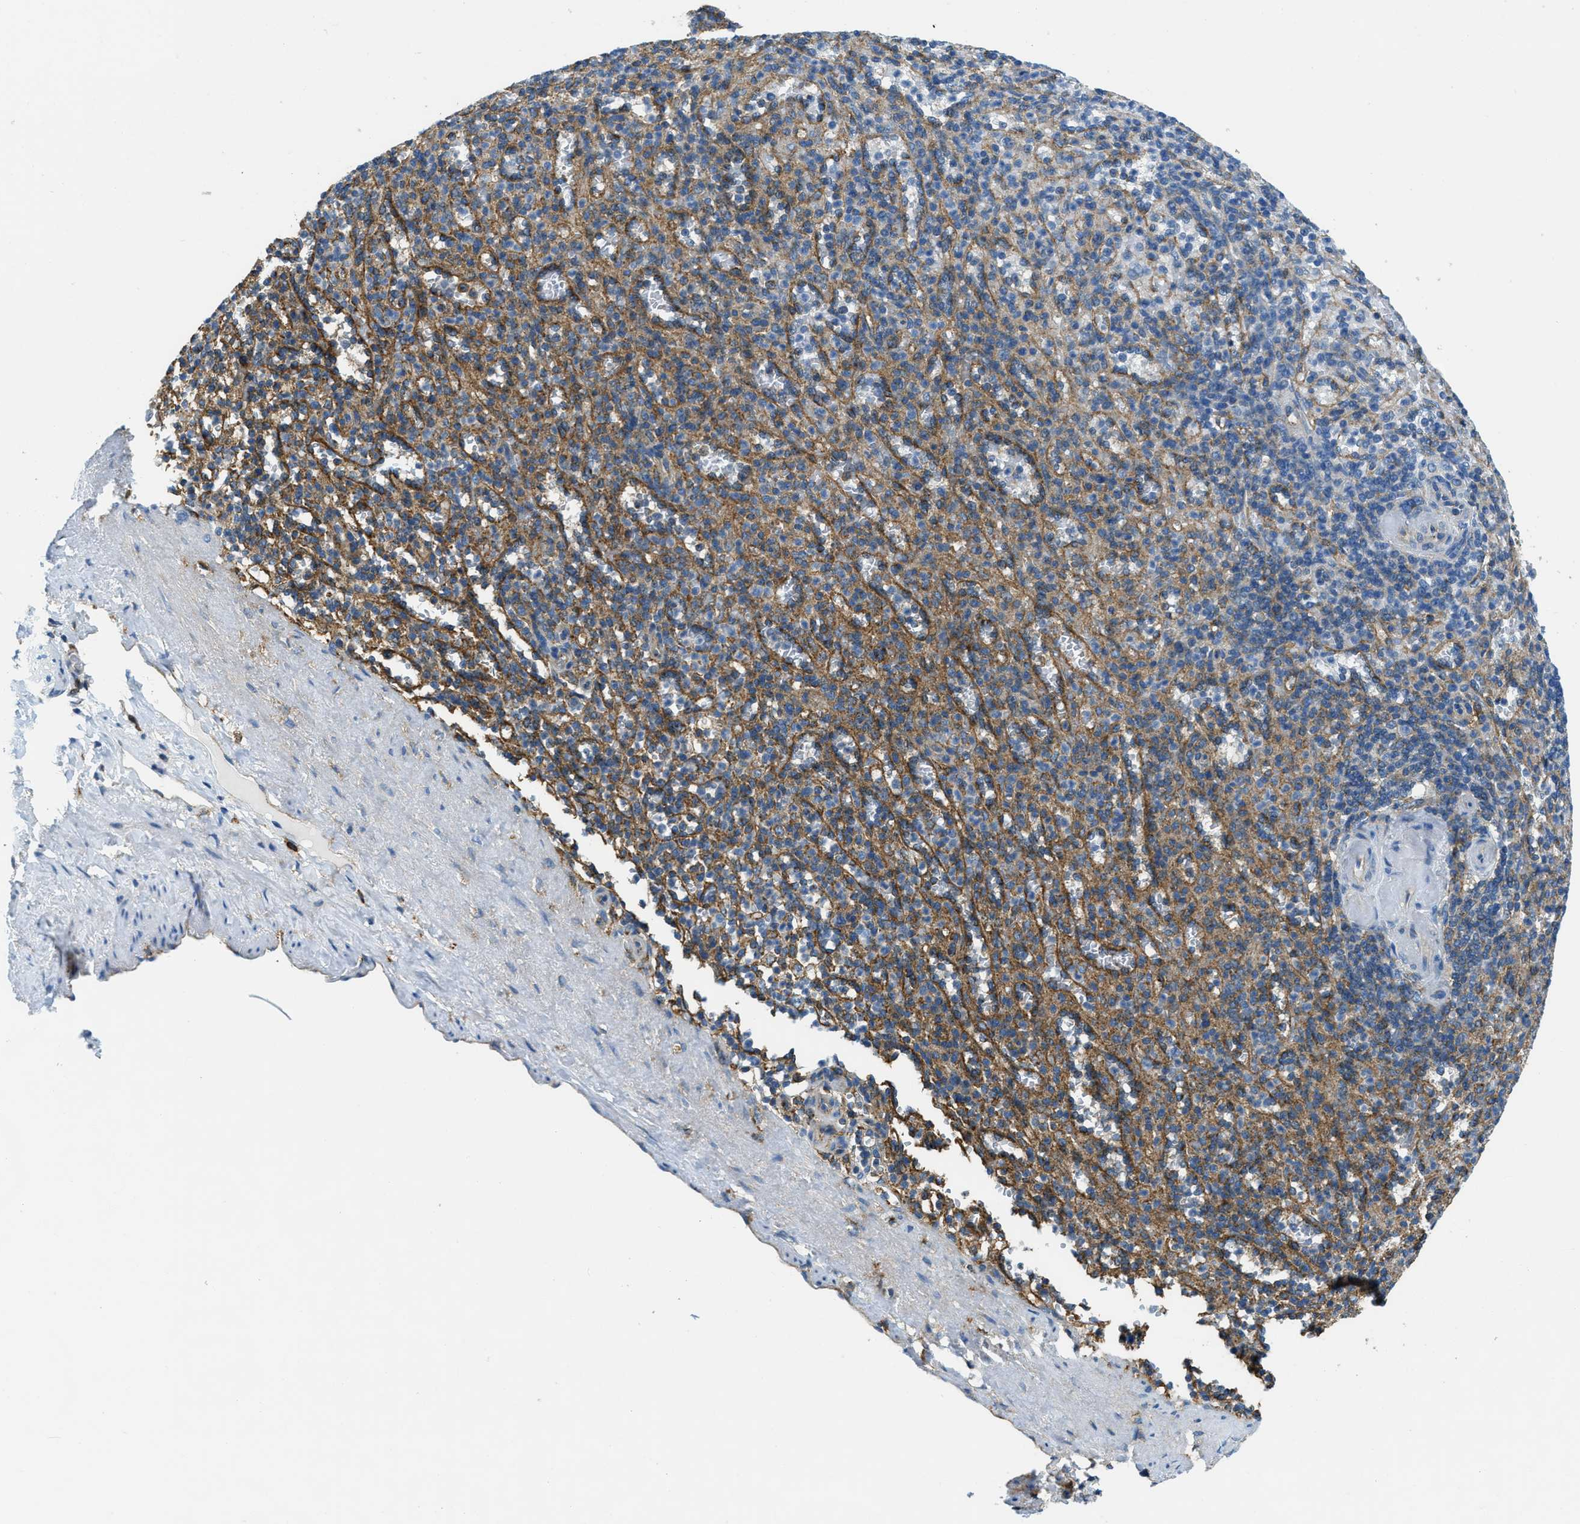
{"staining": {"intensity": "moderate", "quantity": "25%-75%", "location": "cytoplasmic/membranous"}, "tissue": "spleen", "cell_type": "Cells in red pulp", "image_type": "normal", "snomed": [{"axis": "morphology", "description": "Normal tissue, NOS"}, {"axis": "topography", "description": "Spleen"}], "caption": "Approximately 25%-75% of cells in red pulp in normal spleen exhibit moderate cytoplasmic/membranous protein staining as visualized by brown immunohistochemical staining.", "gene": "AP2B1", "patient": {"sex": "female", "age": 74}}